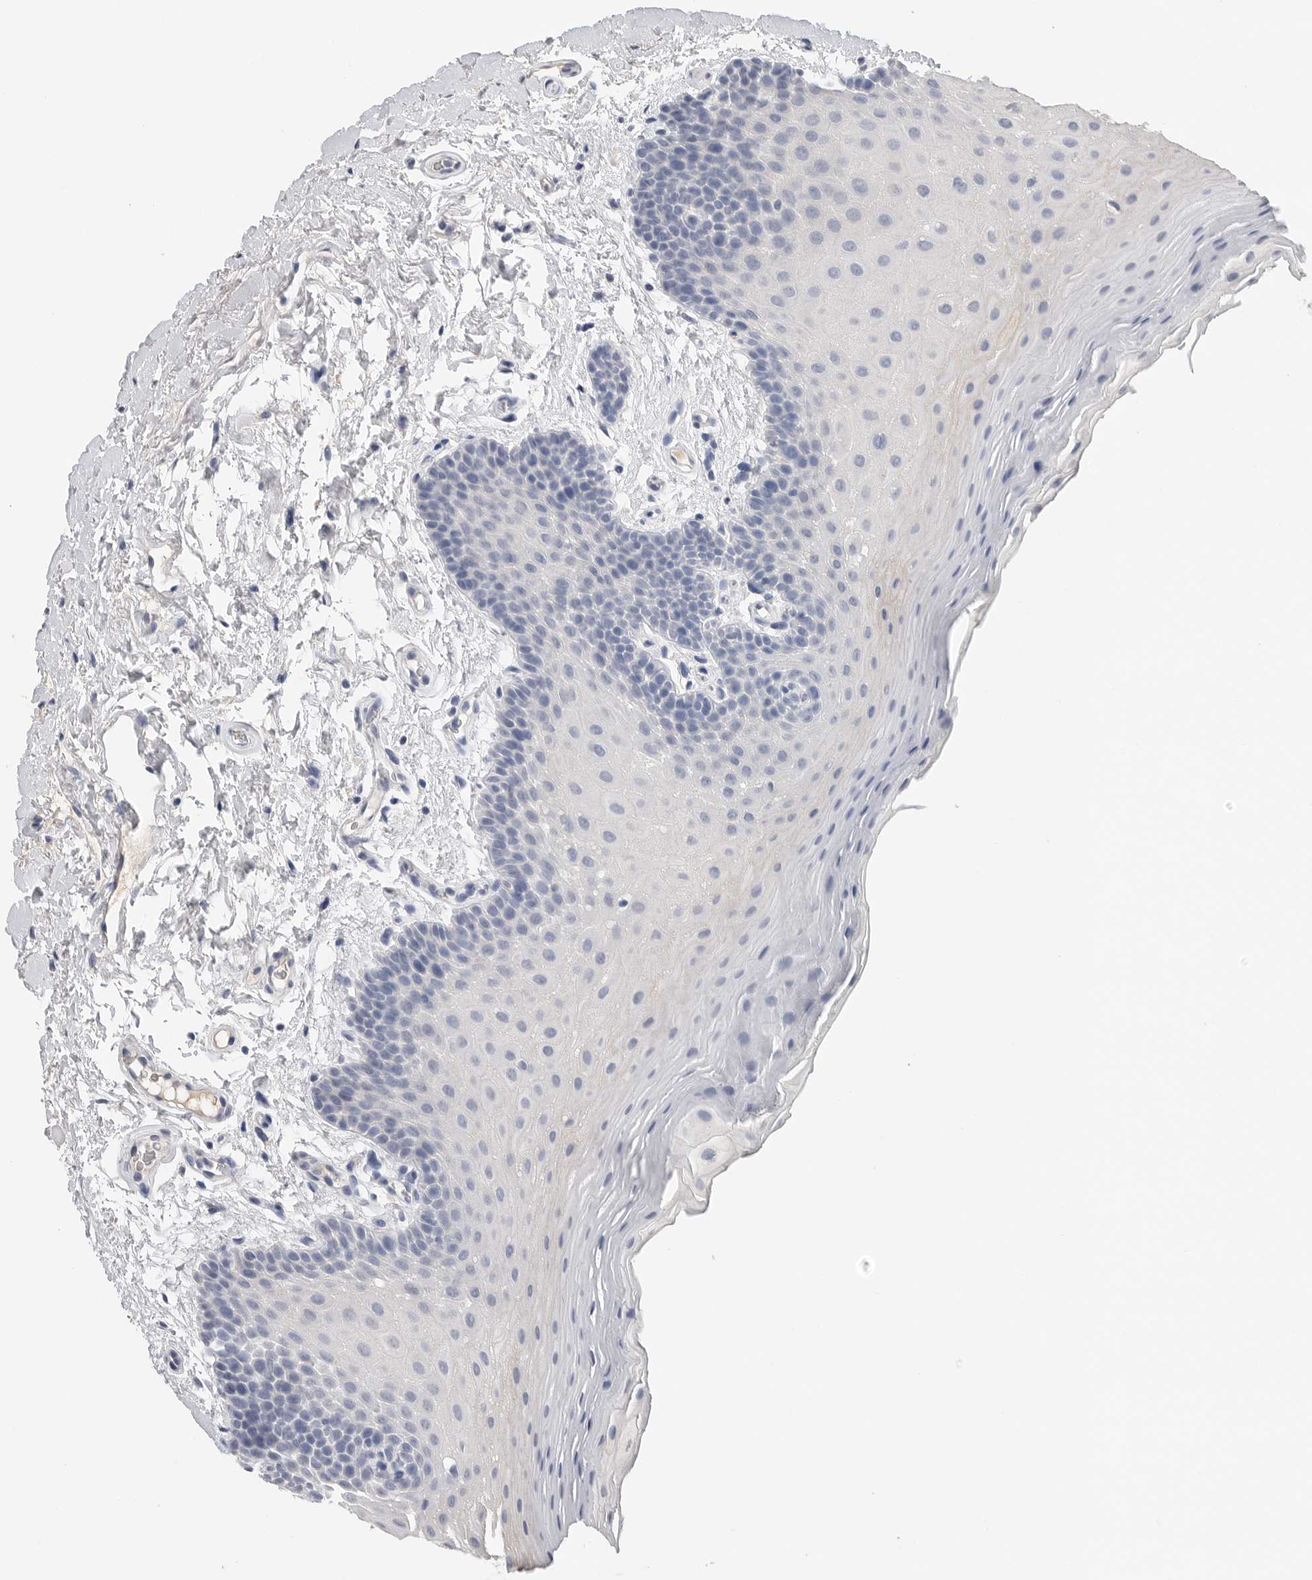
{"staining": {"intensity": "negative", "quantity": "none", "location": "none"}, "tissue": "oral mucosa", "cell_type": "Squamous epithelial cells", "image_type": "normal", "snomed": [{"axis": "morphology", "description": "Normal tissue, NOS"}, {"axis": "topography", "description": "Oral tissue"}], "caption": "IHC micrograph of benign oral mucosa: human oral mucosa stained with DAB (3,3'-diaminobenzidine) displays no significant protein staining in squamous epithelial cells.", "gene": "FABP6", "patient": {"sex": "male", "age": 62}}